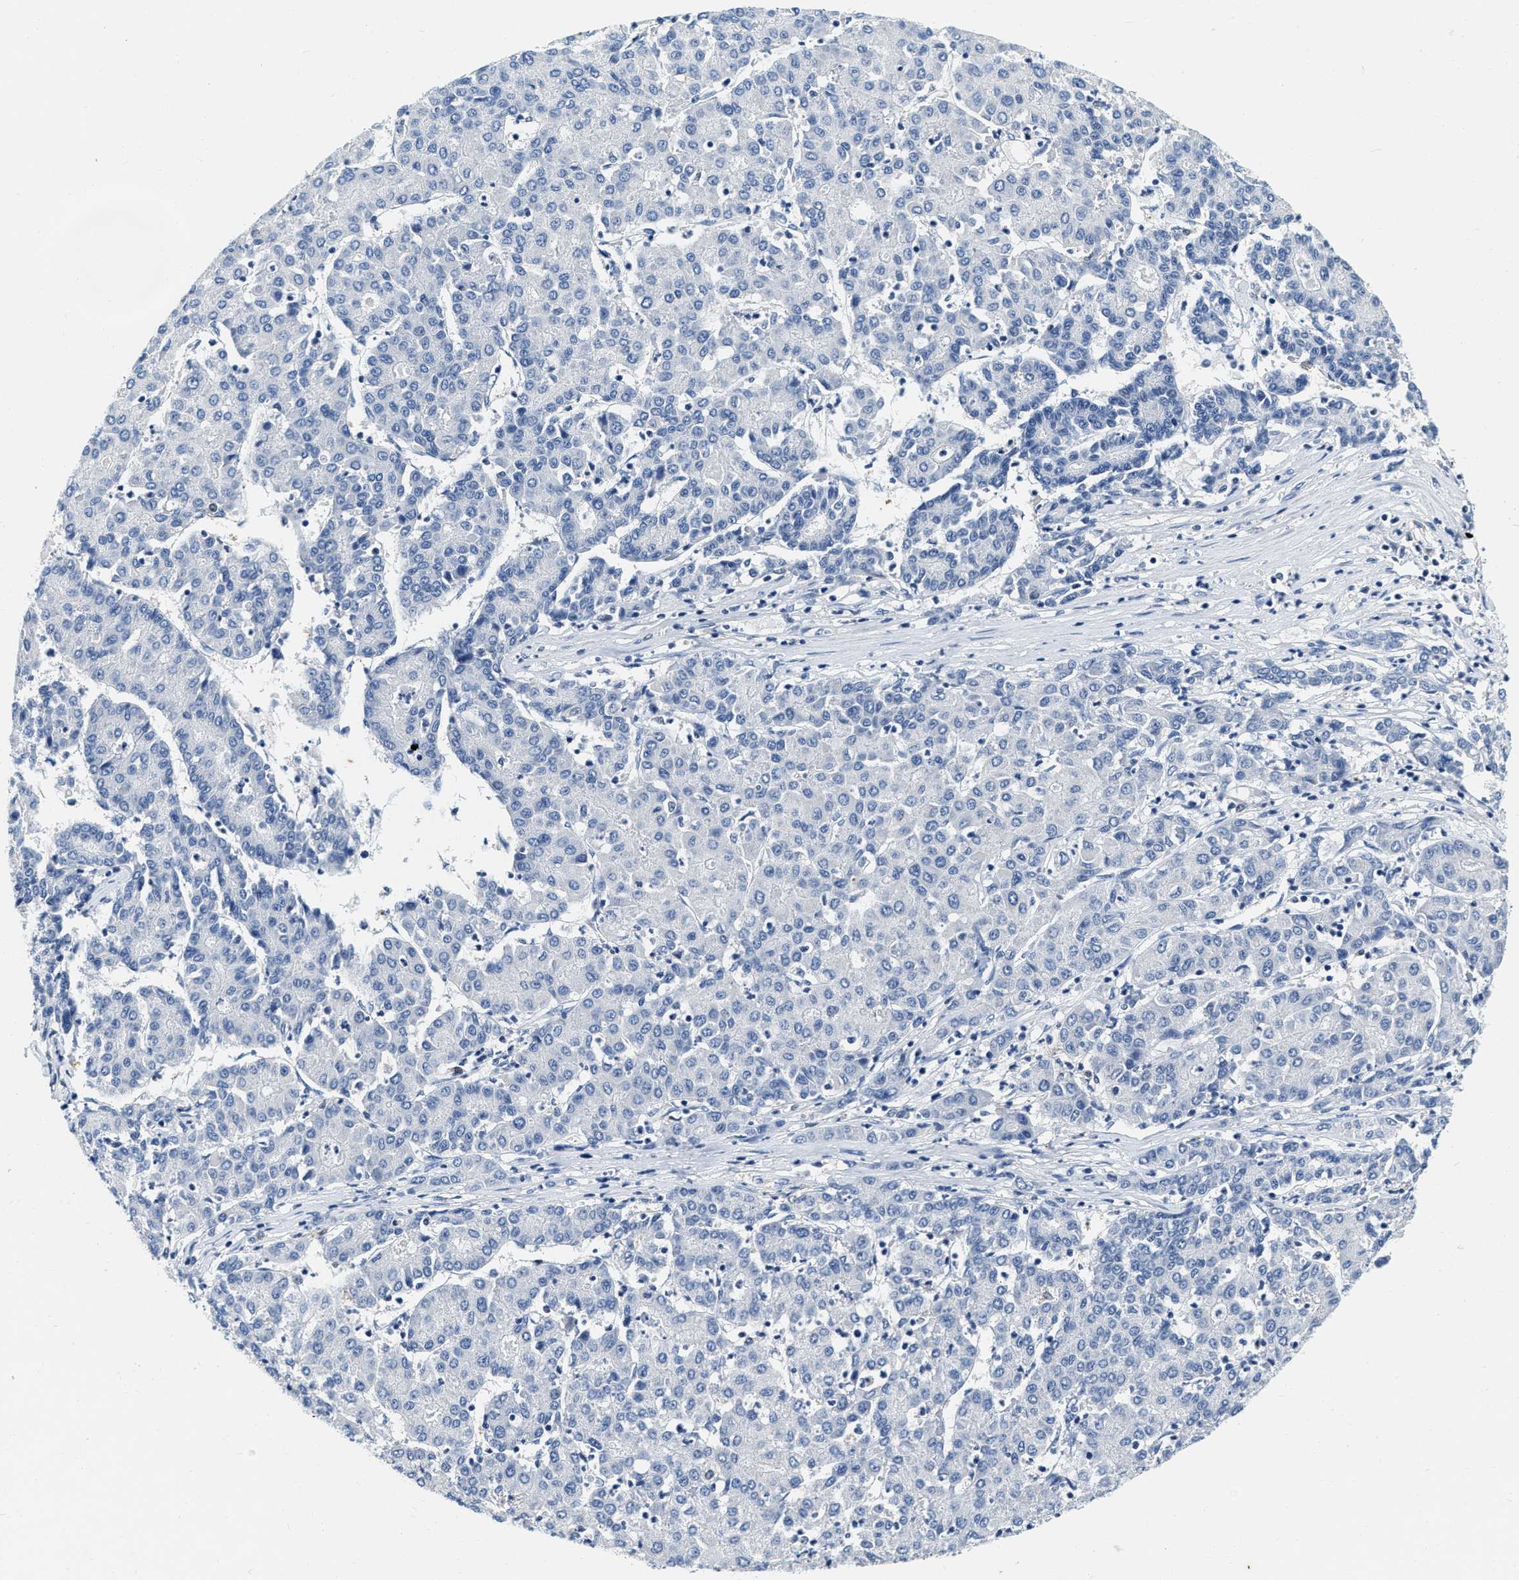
{"staining": {"intensity": "negative", "quantity": "none", "location": "none"}, "tissue": "liver cancer", "cell_type": "Tumor cells", "image_type": "cancer", "snomed": [{"axis": "morphology", "description": "Carcinoma, Hepatocellular, NOS"}, {"axis": "topography", "description": "Liver"}], "caption": "Immunohistochemistry photomicrograph of neoplastic tissue: liver cancer (hepatocellular carcinoma) stained with DAB displays no significant protein expression in tumor cells.", "gene": "EIF2AK2", "patient": {"sex": "male", "age": 65}}